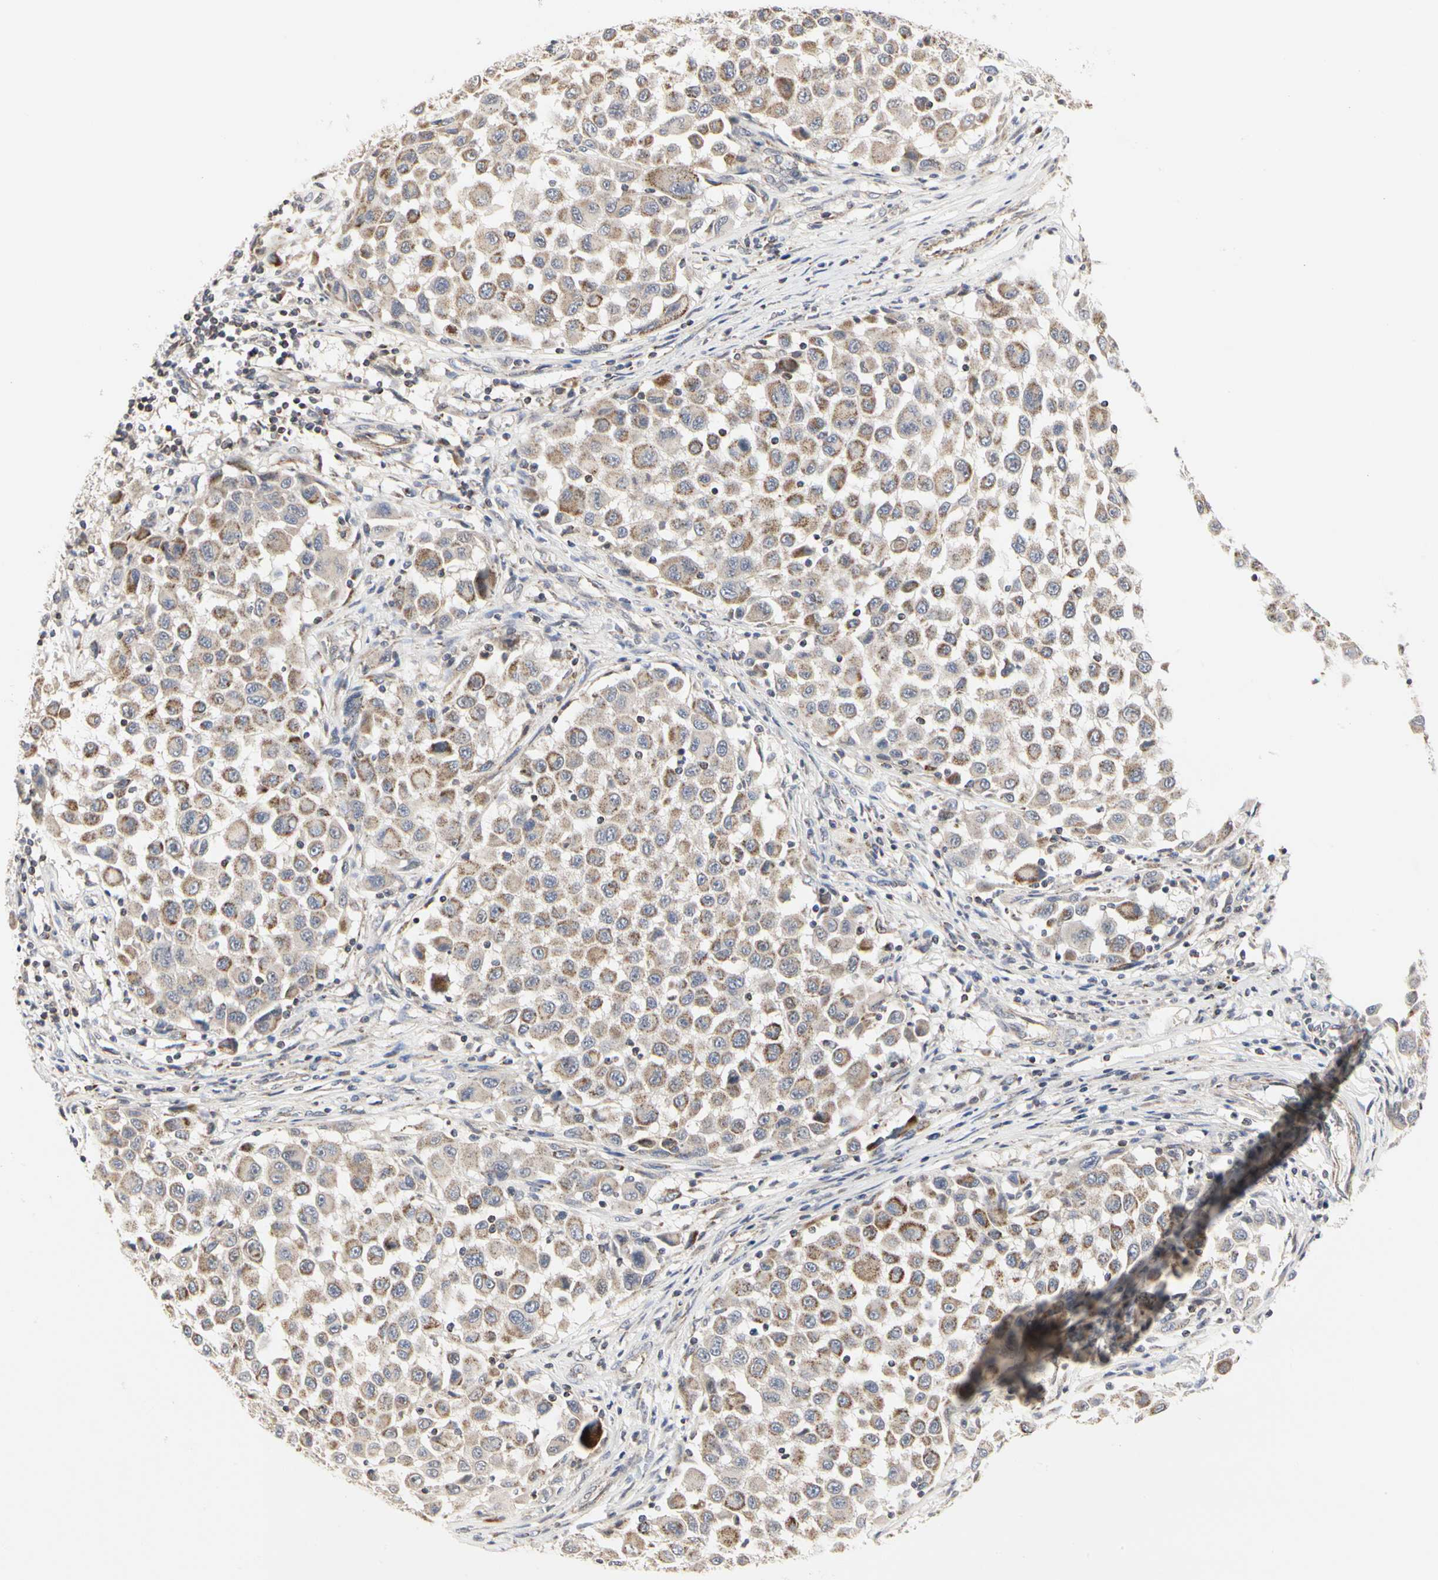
{"staining": {"intensity": "moderate", "quantity": "<25%", "location": "cytoplasmic/membranous"}, "tissue": "melanoma", "cell_type": "Tumor cells", "image_type": "cancer", "snomed": [{"axis": "morphology", "description": "Malignant melanoma, Metastatic site"}, {"axis": "topography", "description": "Lymph node"}], "caption": "Malignant melanoma (metastatic site) stained with a protein marker displays moderate staining in tumor cells.", "gene": "TSKU", "patient": {"sex": "male", "age": 61}}